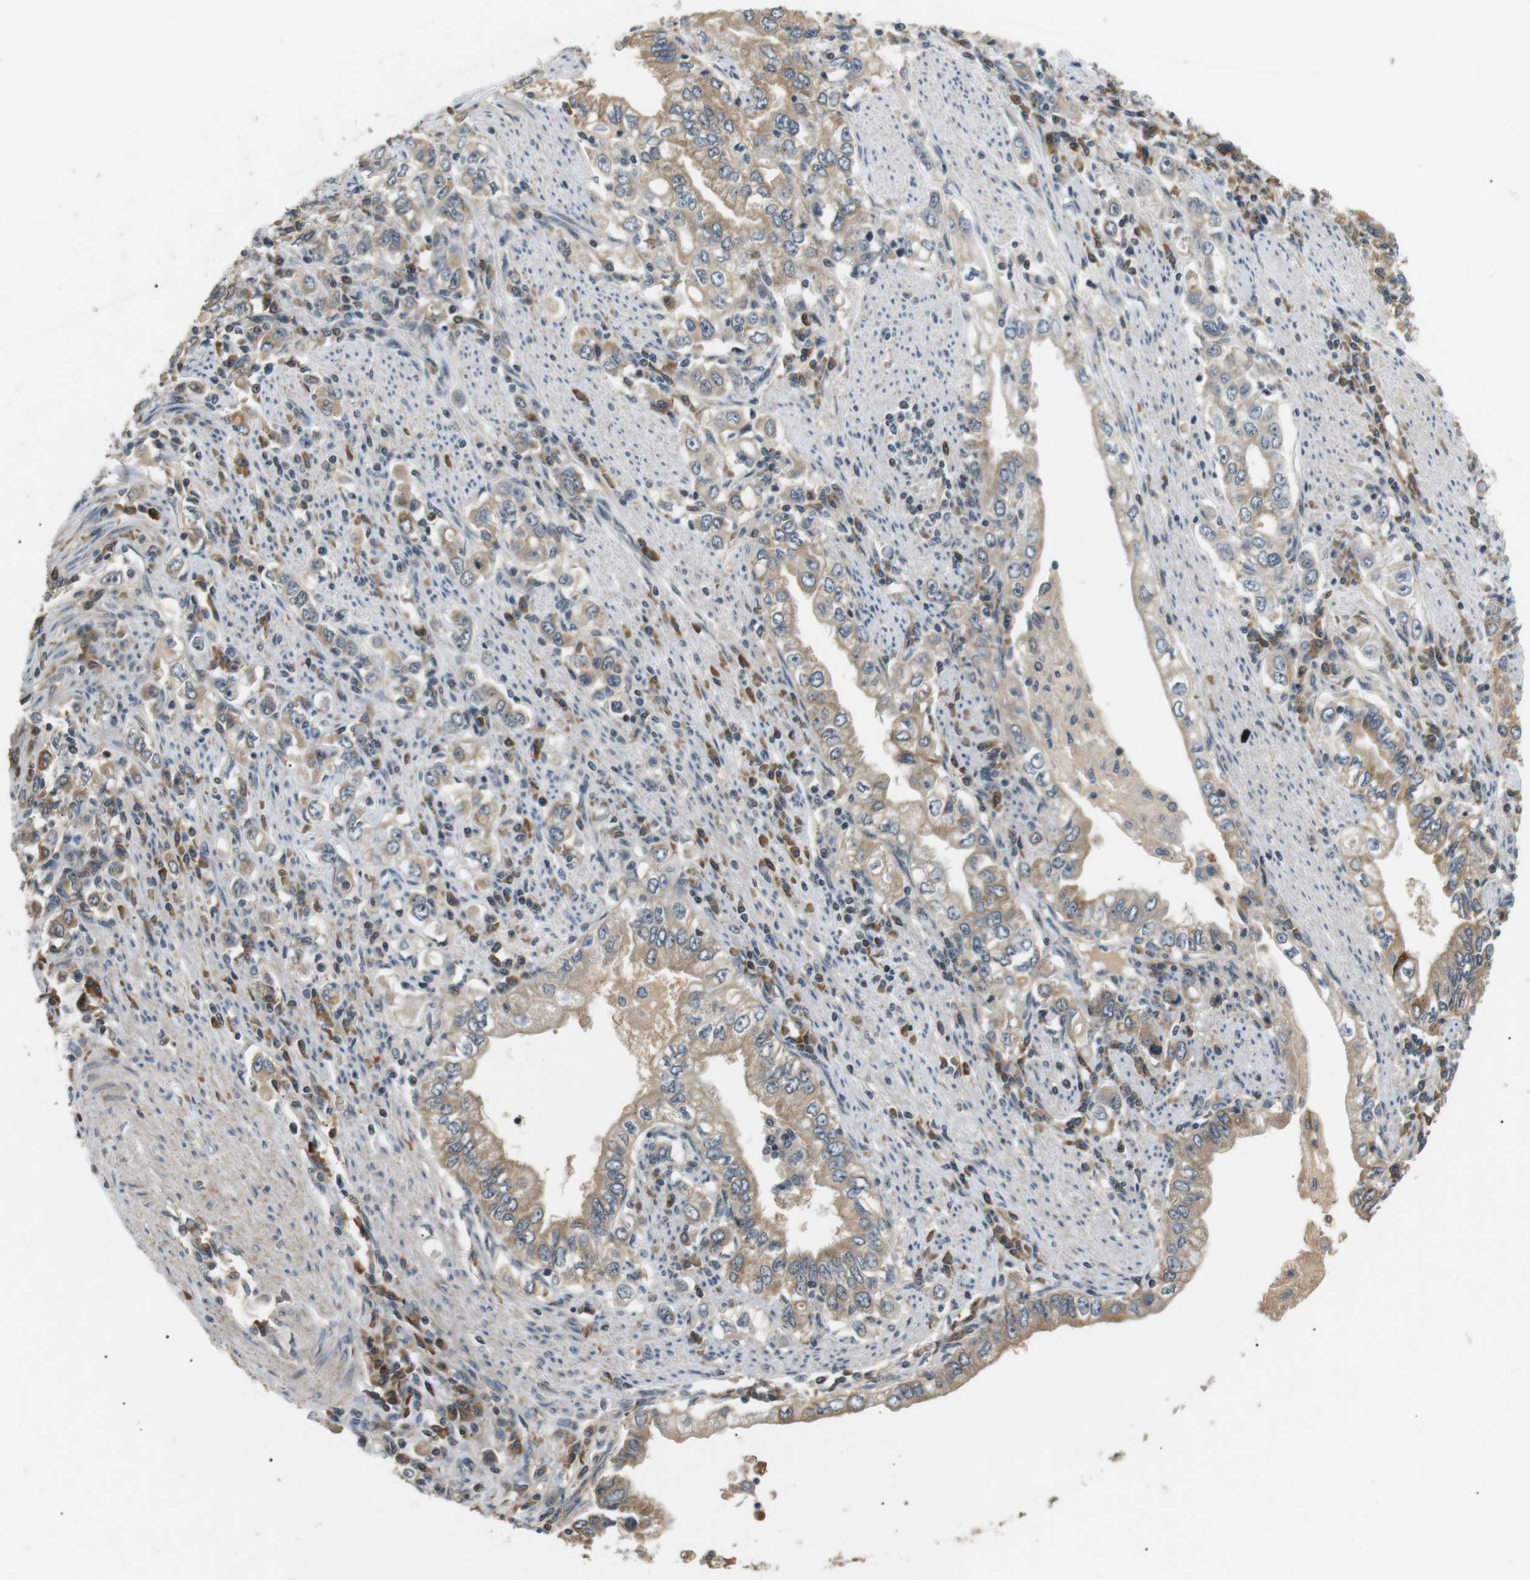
{"staining": {"intensity": "weak", "quantity": ">75%", "location": "cytoplasmic/membranous"}, "tissue": "stomach cancer", "cell_type": "Tumor cells", "image_type": "cancer", "snomed": [{"axis": "morphology", "description": "Adenocarcinoma, NOS"}, {"axis": "topography", "description": "Stomach, lower"}], "caption": "Immunohistochemical staining of human stomach cancer (adenocarcinoma) displays low levels of weak cytoplasmic/membranous protein positivity in about >75% of tumor cells.", "gene": "HSPA13", "patient": {"sex": "female", "age": 72}}